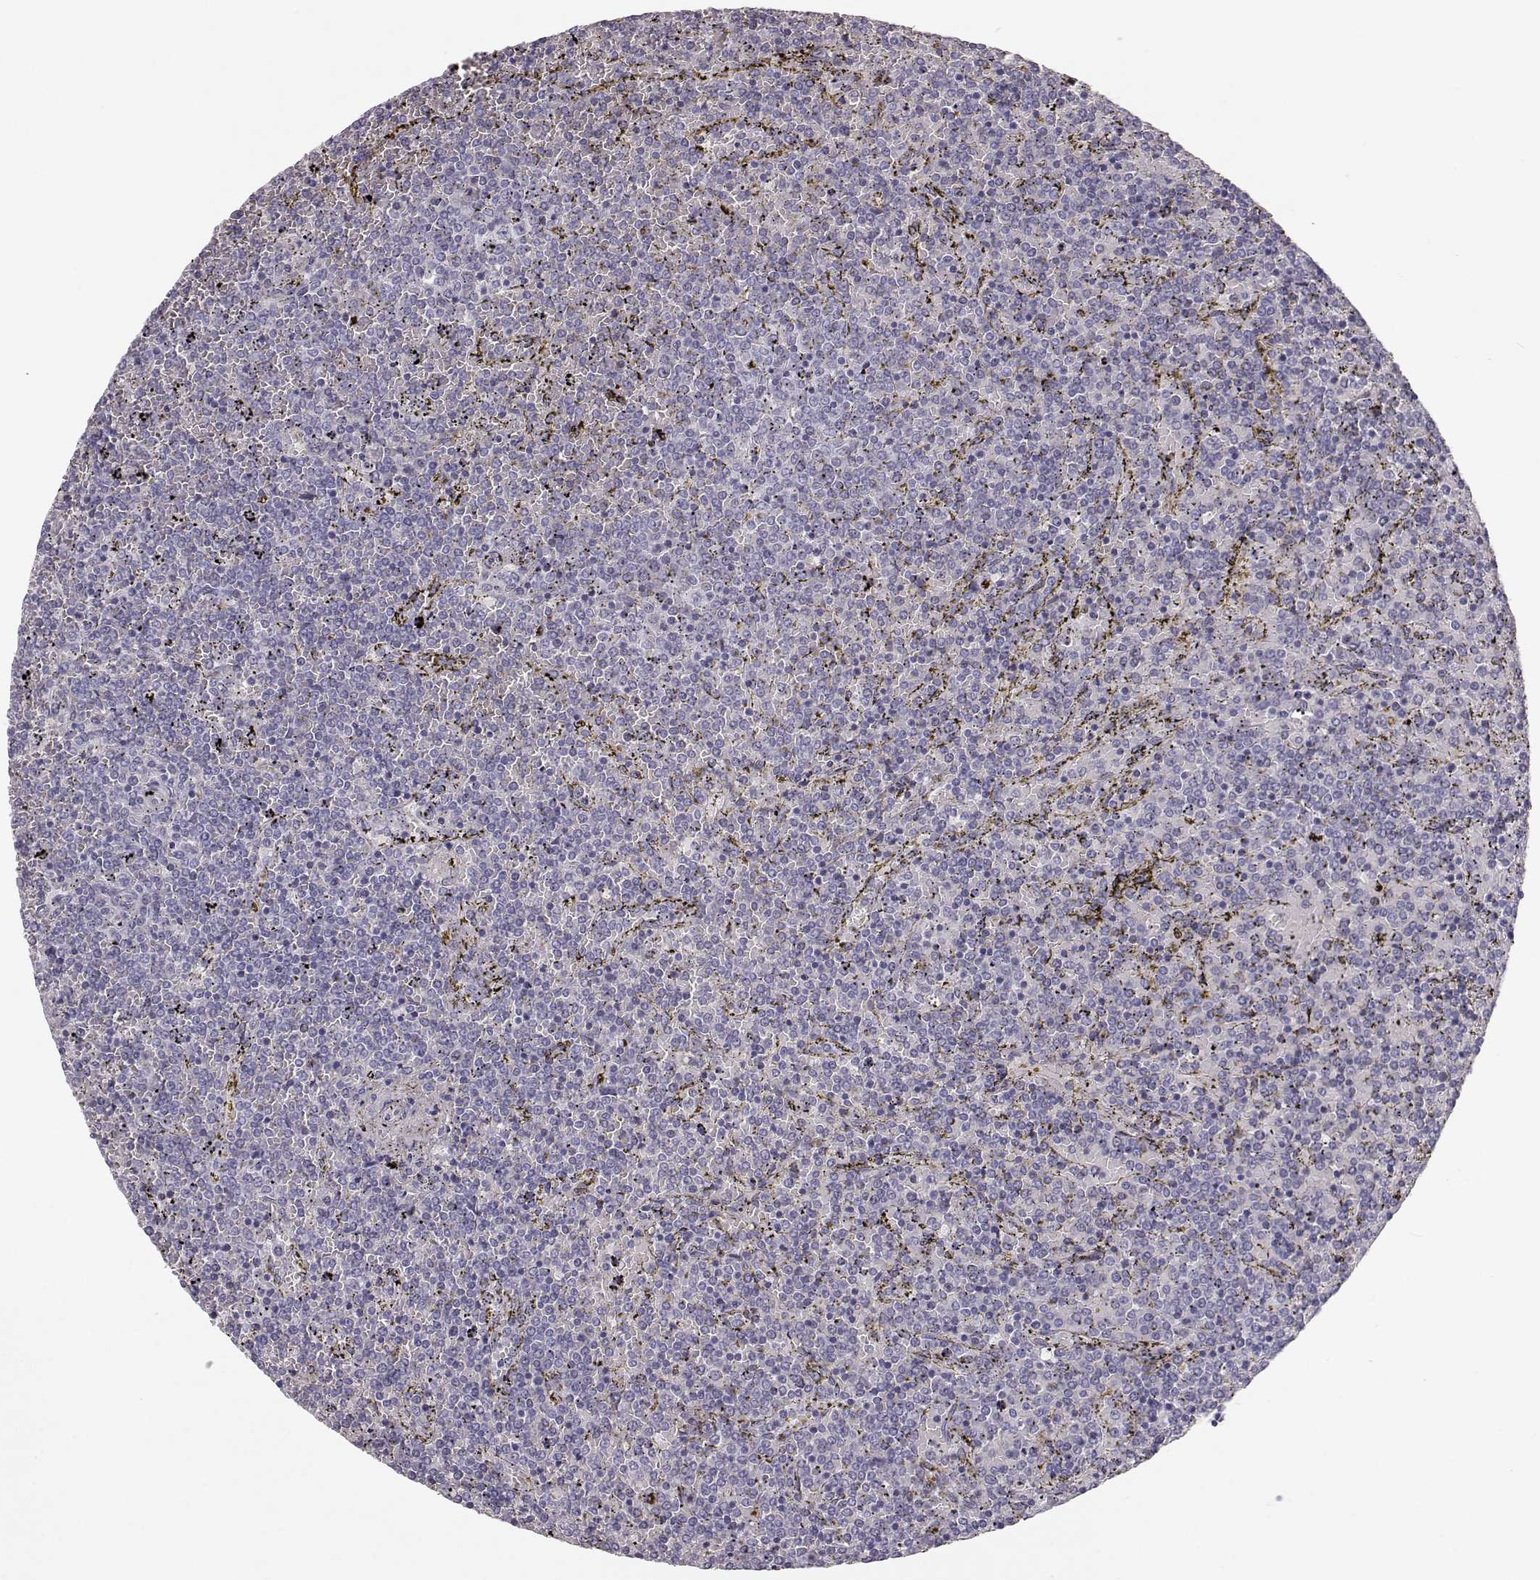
{"staining": {"intensity": "negative", "quantity": "none", "location": "none"}, "tissue": "lymphoma", "cell_type": "Tumor cells", "image_type": "cancer", "snomed": [{"axis": "morphology", "description": "Malignant lymphoma, non-Hodgkin's type, Low grade"}, {"axis": "topography", "description": "Spleen"}], "caption": "This is a image of IHC staining of low-grade malignant lymphoma, non-Hodgkin's type, which shows no staining in tumor cells.", "gene": "KRT33A", "patient": {"sex": "female", "age": 77}}